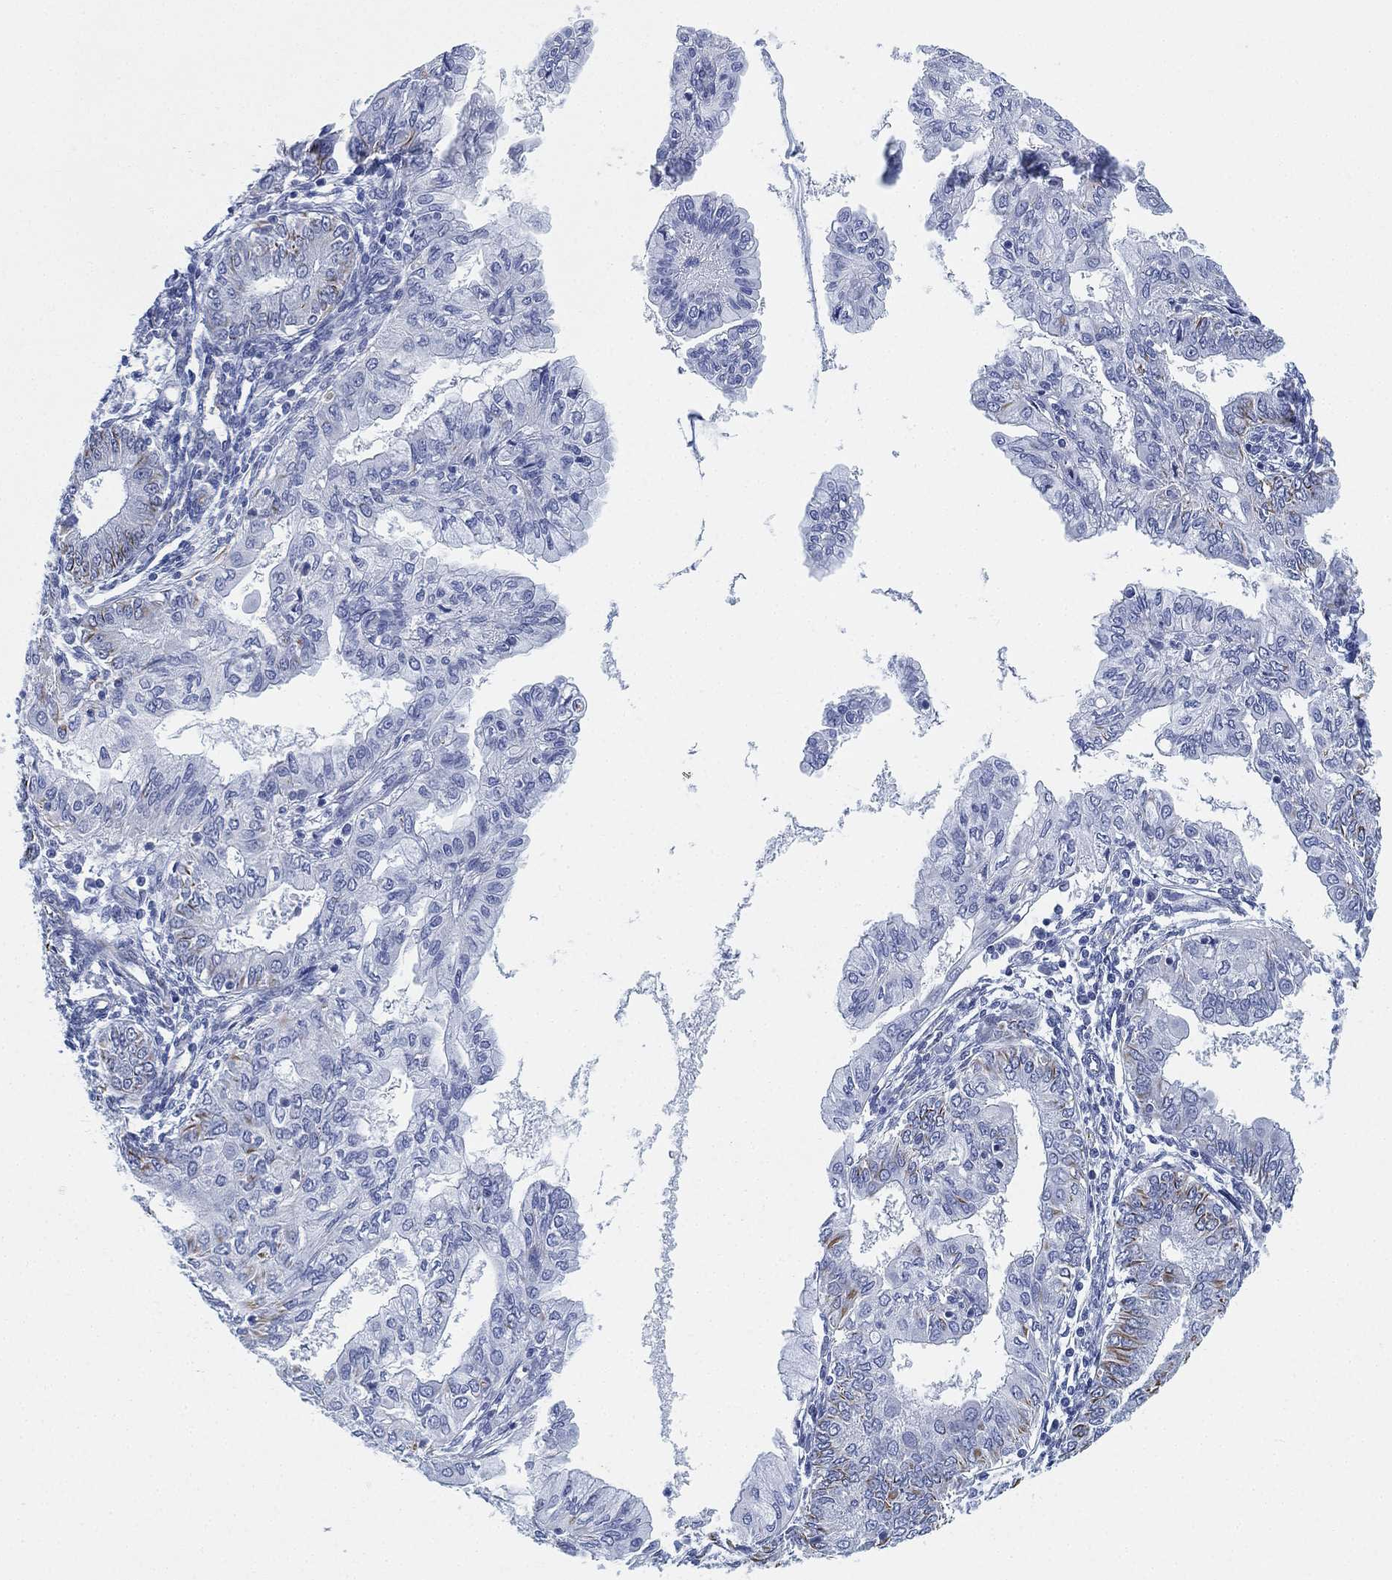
{"staining": {"intensity": "strong", "quantity": "<25%", "location": "cytoplasmic/membranous"}, "tissue": "endometrial cancer", "cell_type": "Tumor cells", "image_type": "cancer", "snomed": [{"axis": "morphology", "description": "Adenocarcinoma, NOS"}, {"axis": "topography", "description": "Endometrium"}], "caption": "IHC image of human endometrial cancer (adenocarcinoma) stained for a protein (brown), which exhibits medium levels of strong cytoplasmic/membranous positivity in approximately <25% of tumor cells.", "gene": "PSKH2", "patient": {"sex": "female", "age": 68}}